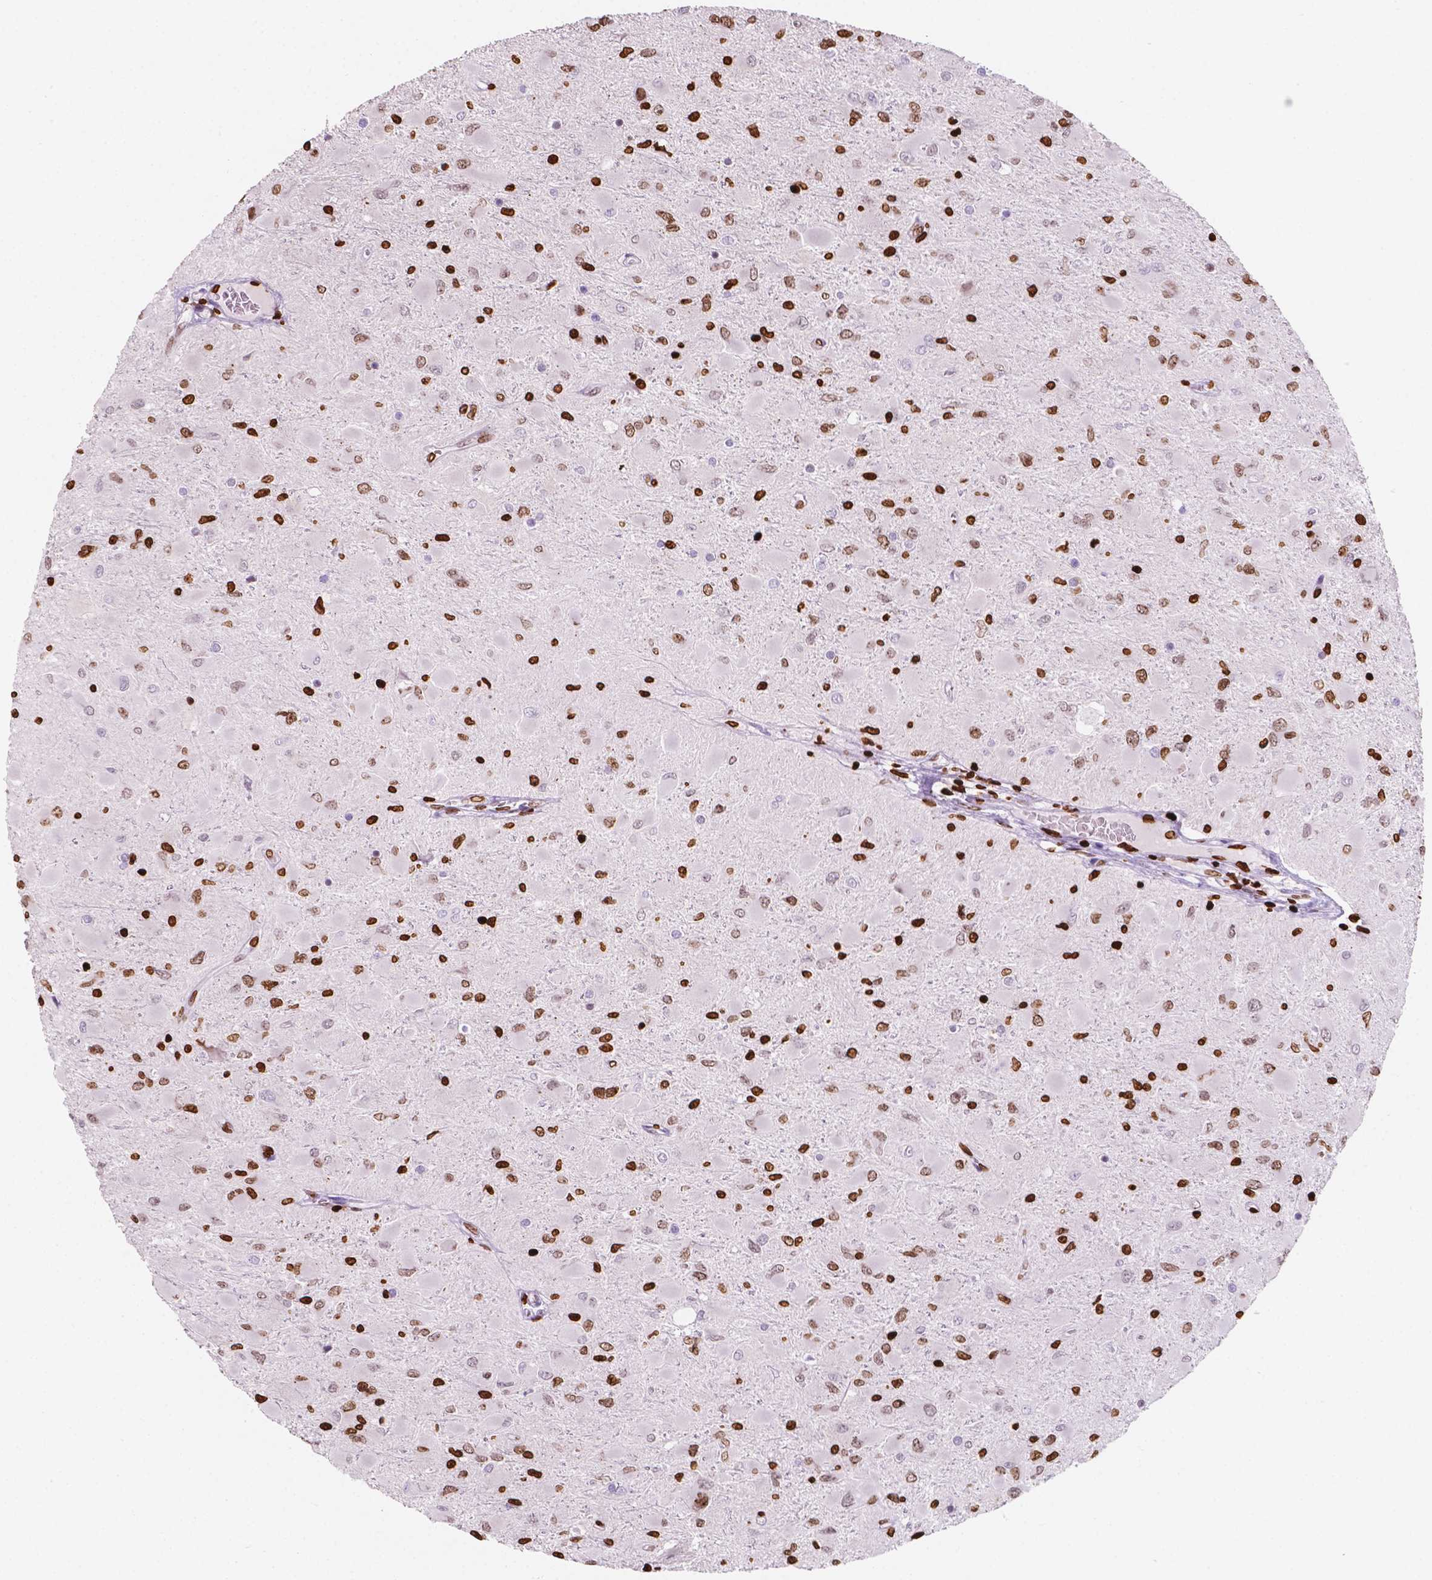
{"staining": {"intensity": "strong", "quantity": "25%-75%", "location": "nuclear"}, "tissue": "glioma", "cell_type": "Tumor cells", "image_type": "cancer", "snomed": [{"axis": "morphology", "description": "Glioma, malignant, High grade"}, {"axis": "topography", "description": "Cerebral cortex"}], "caption": "IHC histopathology image of neoplastic tissue: malignant high-grade glioma stained using IHC demonstrates high levels of strong protein expression localized specifically in the nuclear of tumor cells, appearing as a nuclear brown color.", "gene": "CBY3", "patient": {"sex": "female", "age": 36}}